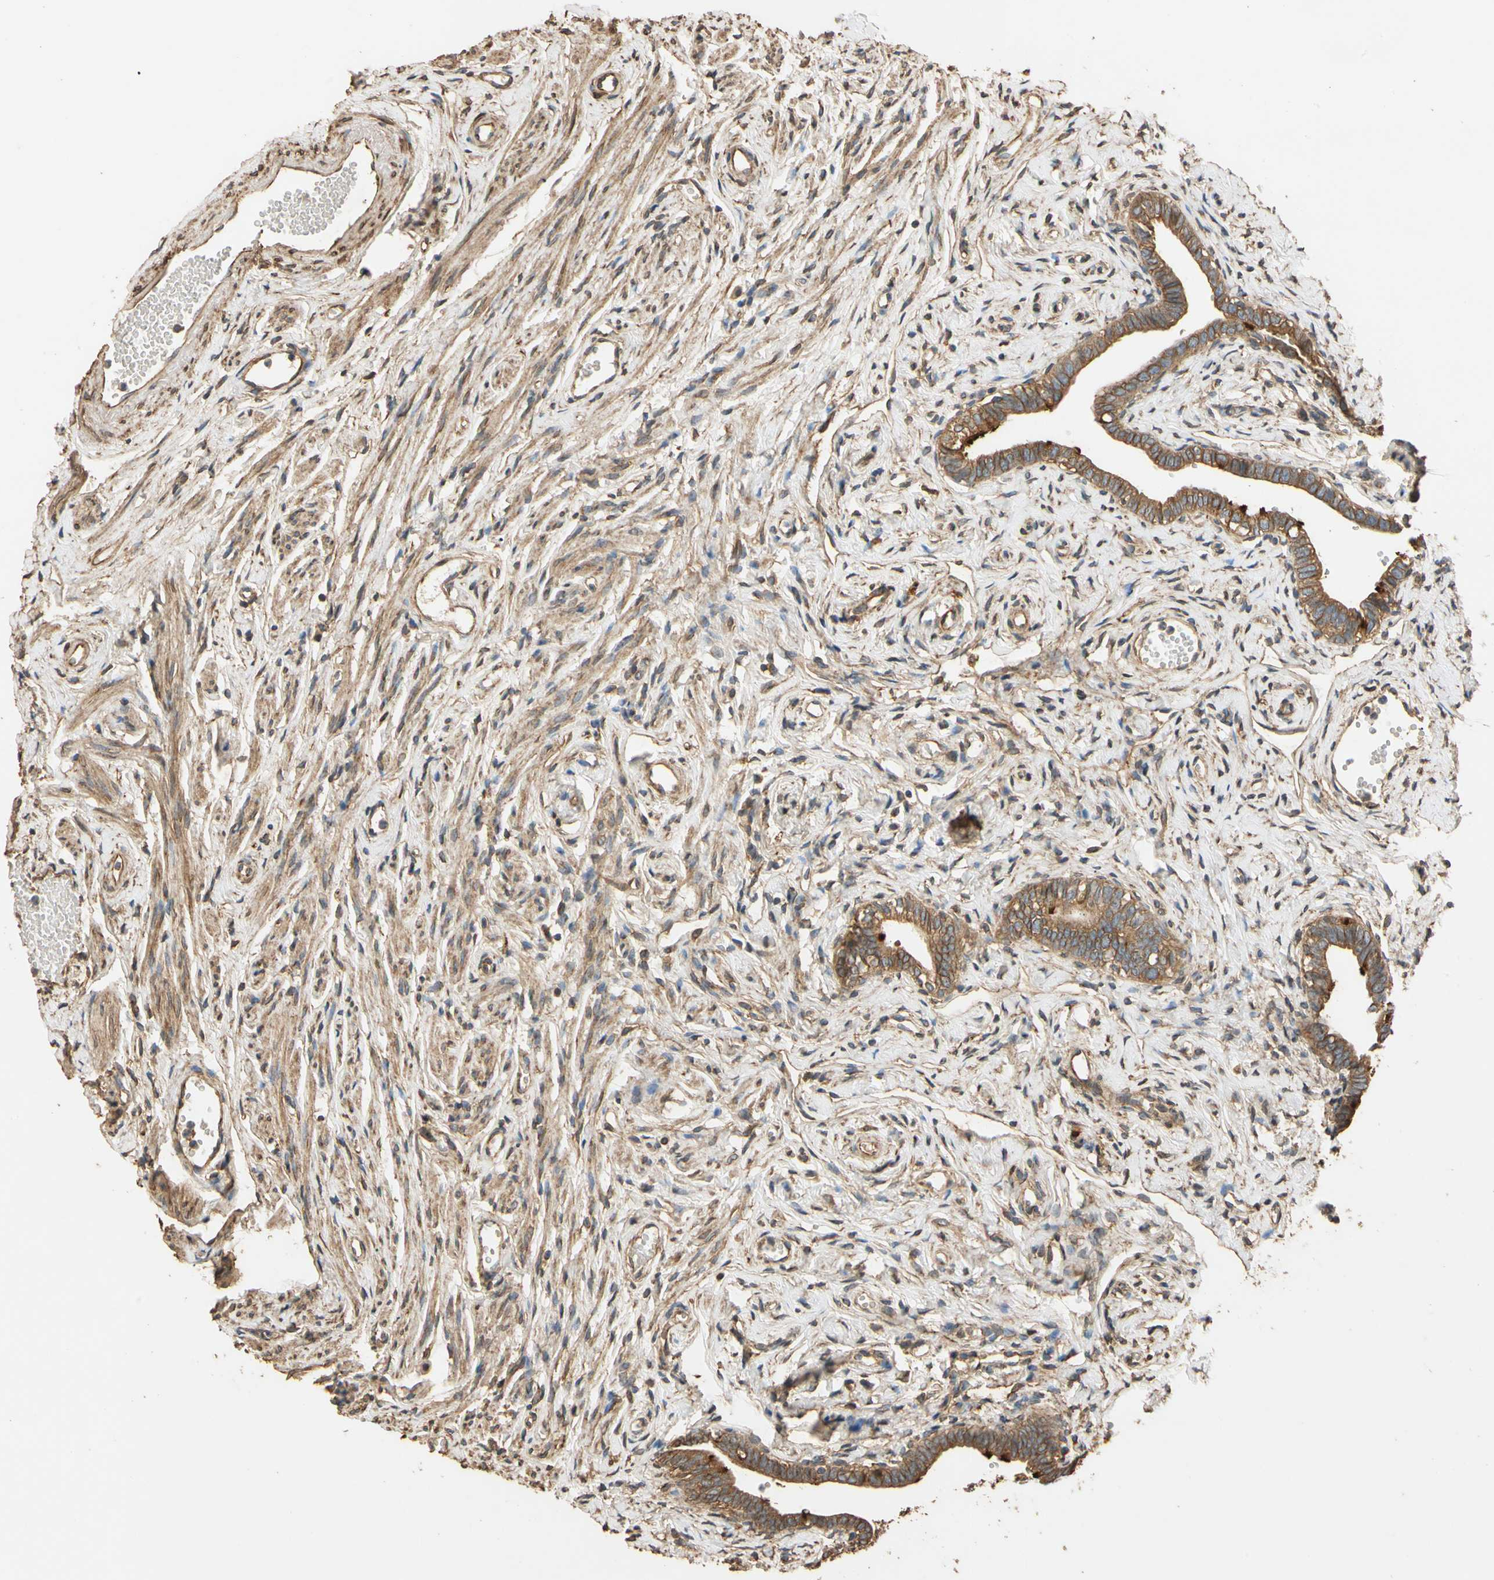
{"staining": {"intensity": "strong", "quantity": ">75%", "location": "cytoplasmic/membranous"}, "tissue": "fallopian tube", "cell_type": "Glandular cells", "image_type": "normal", "snomed": [{"axis": "morphology", "description": "Normal tissue, NOS"}, {"axis": "topography", "description": "Fallopian tube"}], "caption": "DAB immunohistochemical staining of normal human fallopian tube shows strong cytoplasmic/membranous protein positivity in approximately >75% of glandular cells.", "gene": "MGRN1", "patient": {"sex": "female", "age": 71}}